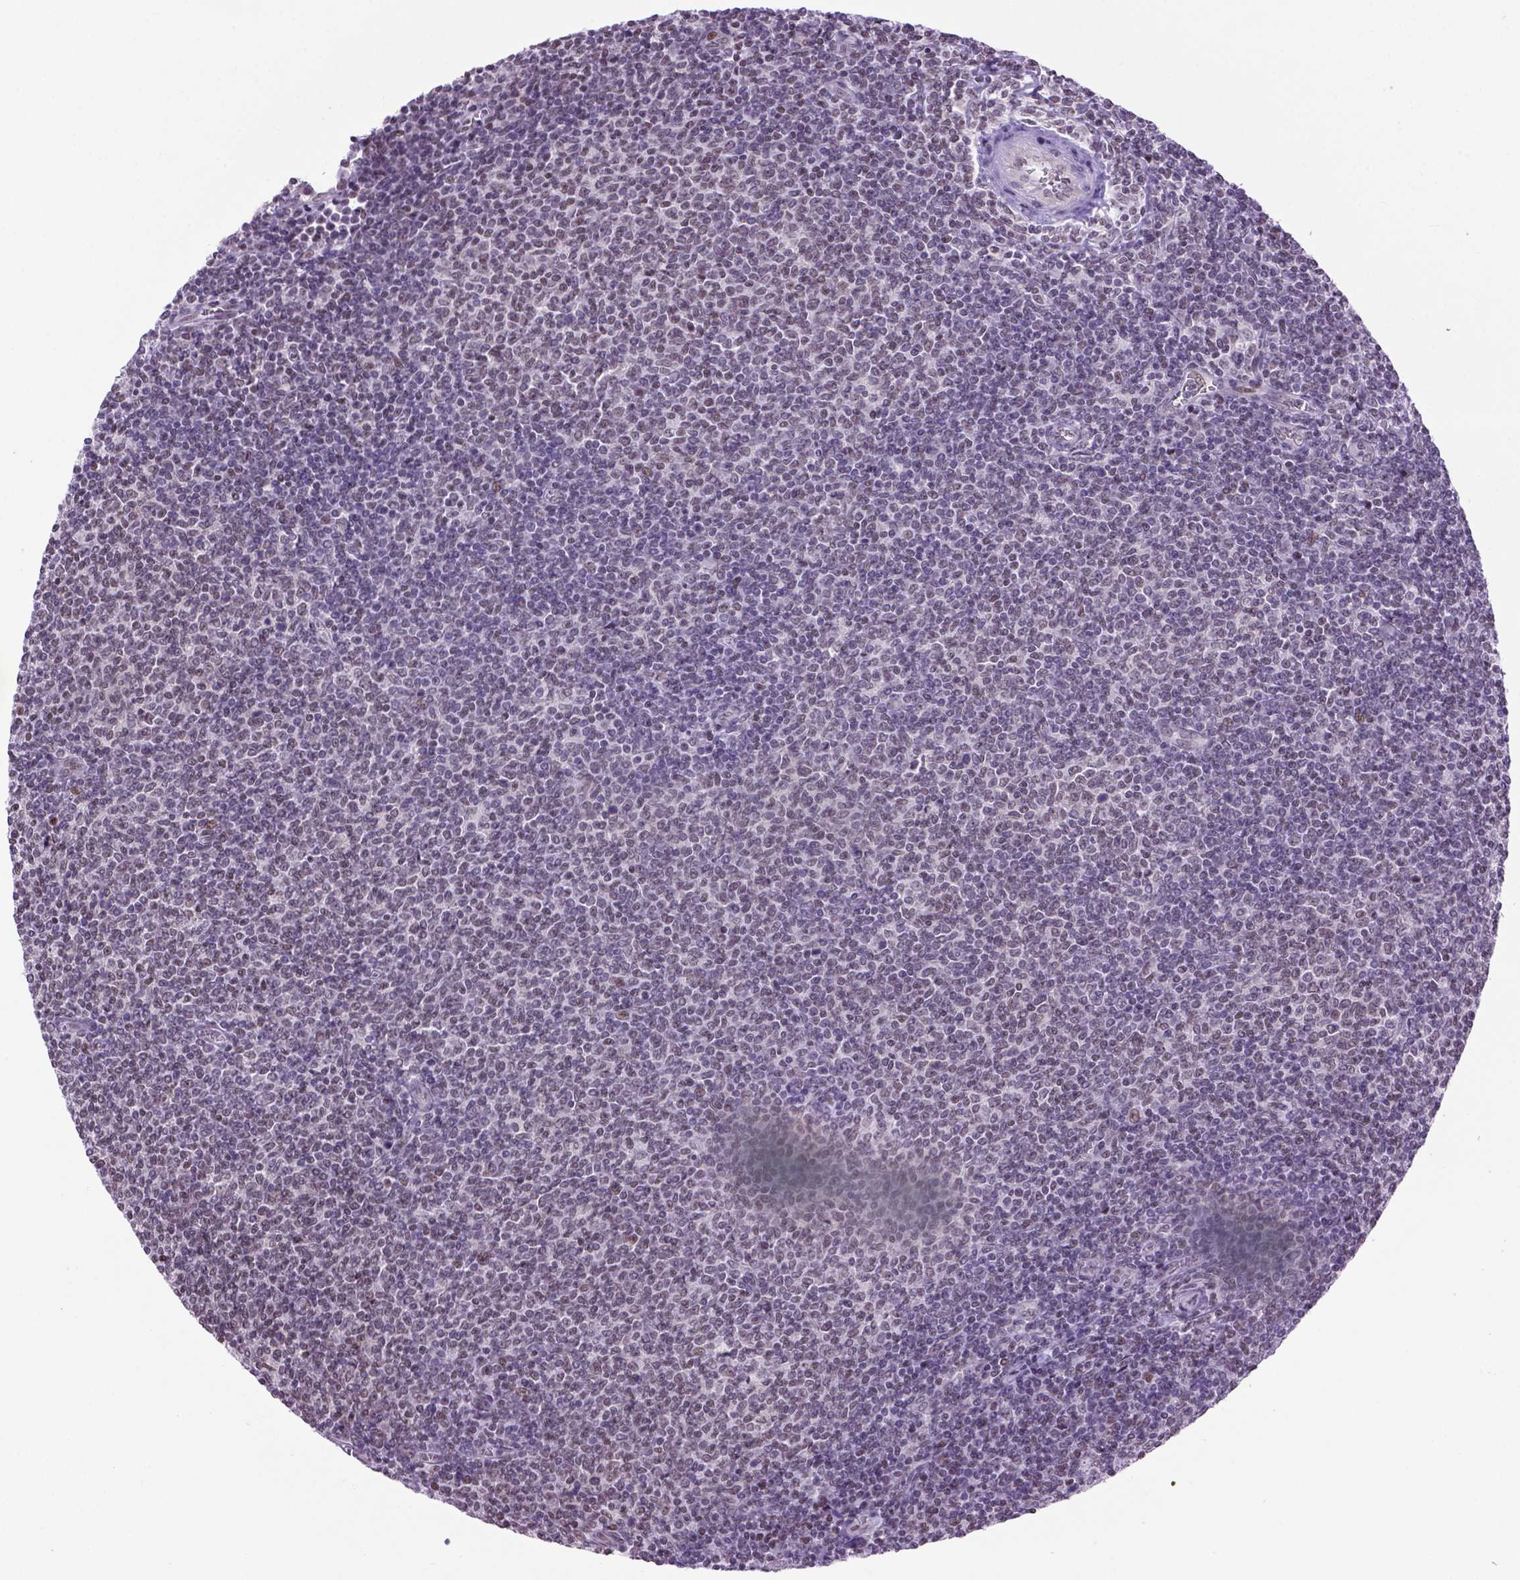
{"staining": {"intensity": "negative", "quantity": "none", "location": "none"}, "tissue": "lymphoma", "cell_type": "Tumor cells", "image_type": "cancer", "snomed": [{"axis": "morphology", "description": "Malignant lymphoma, non-Hodgkin's type, Low grade"}, {"axis": "topography", "description": "Lymph node"}], "caption": "DAB (3,3'-diaminobenzidine) immunohistochemical staining of human malignant lymphoma, non-Hodgkin's type (low-grade) shows no significant positivity in tumor cells.", "gene": "TBPL1", "patient": {"sex": "male", "age": 52}}